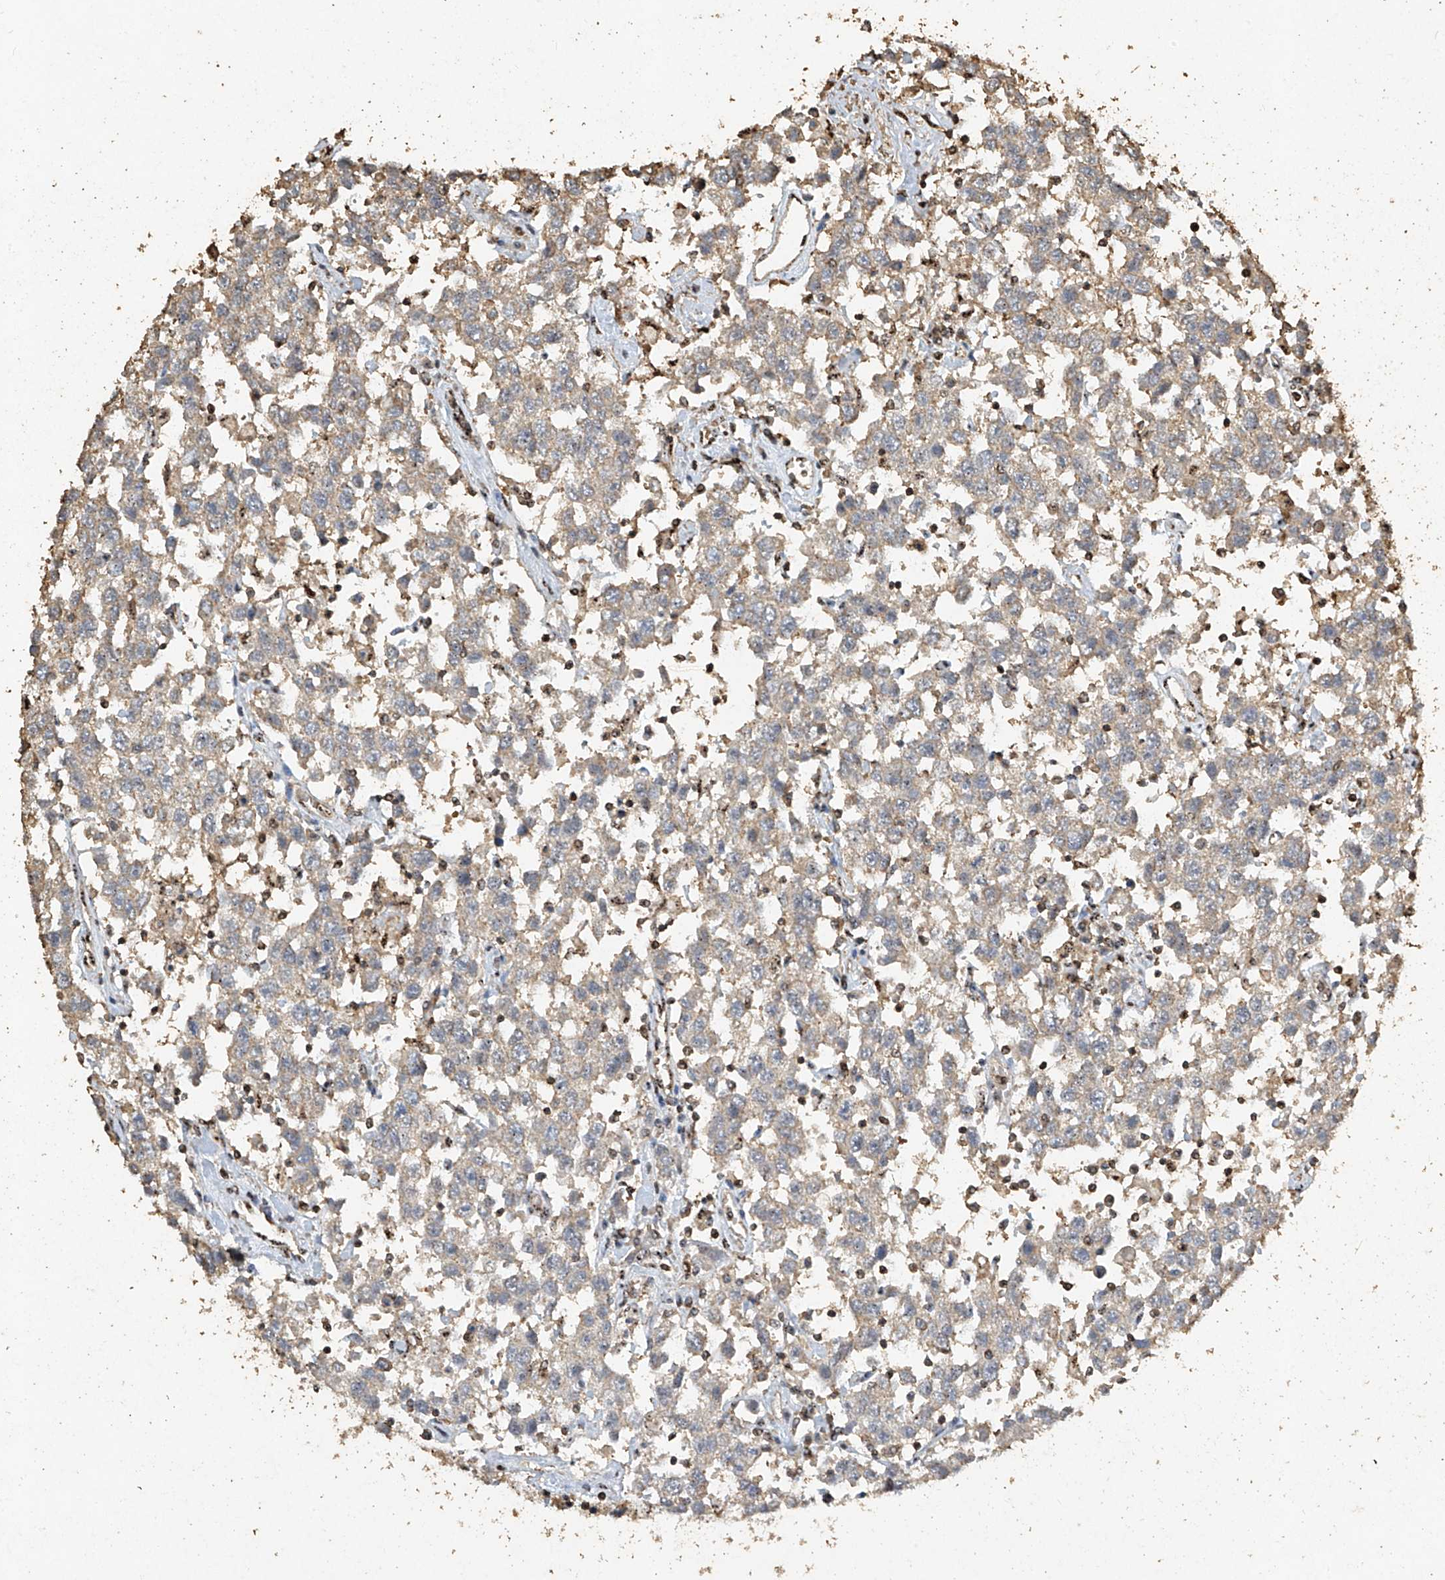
{"staining": {"intensity": "negative", "quantity": "none", "location": "none"}, "tissue": "testis cancer", "cell_type": "Tumor cells", "image_type": "cancer", "snomed": [{"axis": "morphology", "description": "Seminoma, NOS"}, {"axis": "topography", "description": "Testis"}], "caption": "The micrograph demonstrates no staining of tumor cells in testis cancer (seminoma). Brightfield microscopy of immunohistochemistry (IHC) stained with DAB (brown) and hematoxylin (blue), captured at high magnification.", "gene": "ERBB3", "patient": {"sex": "male", "age": 41}}